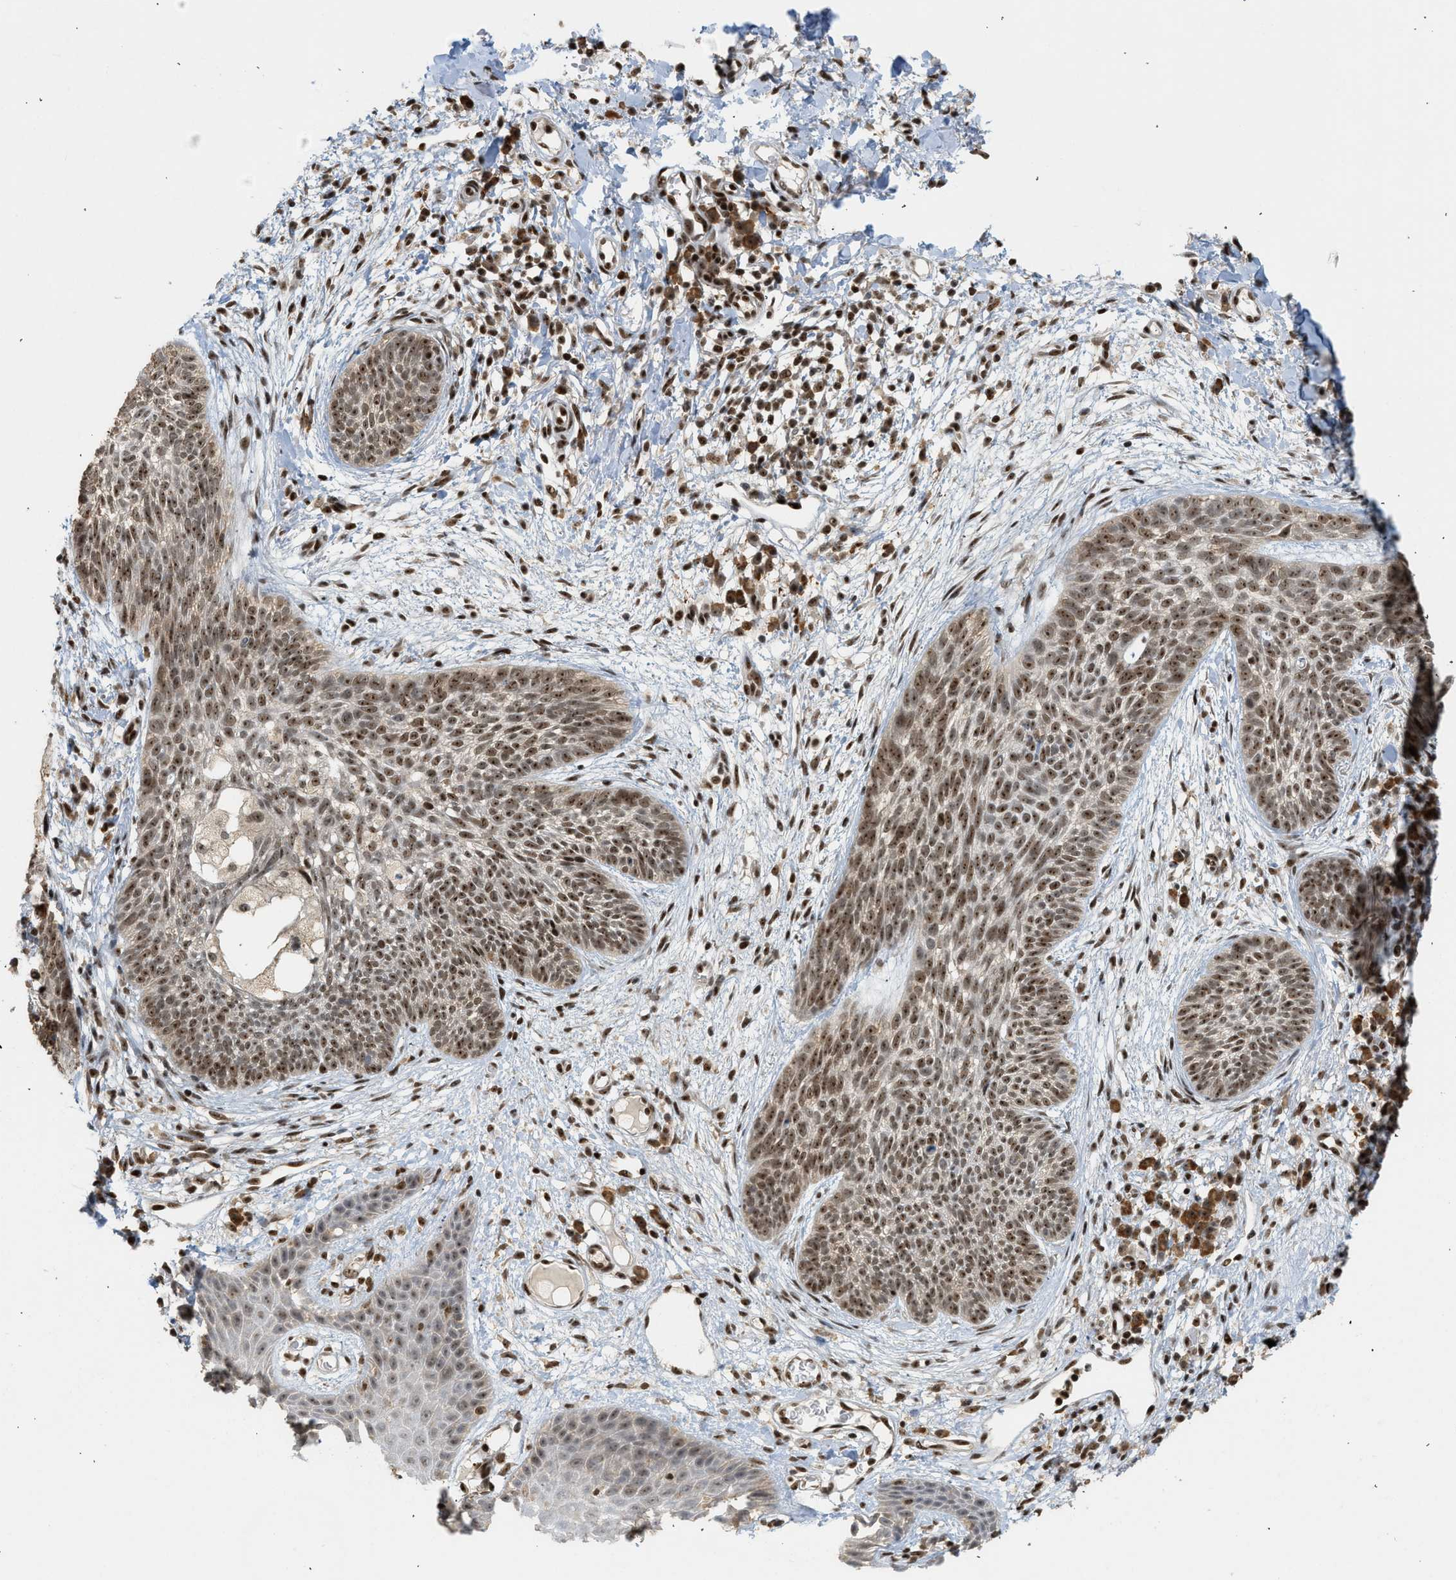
{"staining": {"intensity": "moderate", "quantity": ">75%", "location": "nuclear"}, "tissue": "skin cancer", "cell_type": "Tumor cells", "image_type": "cancer", "snomed": [{"axis": "morphology", "description": "Basal cell carcinoma"}, {"axis": "topography", "description": "Skin"}], "caption": "Protein staining exhibits moderate nuclear expression in about >75% of tumor cells in skin basal cell carcinoma.", "gene": "ZNF22", "patient": {"sex": "female", "age": 59}}